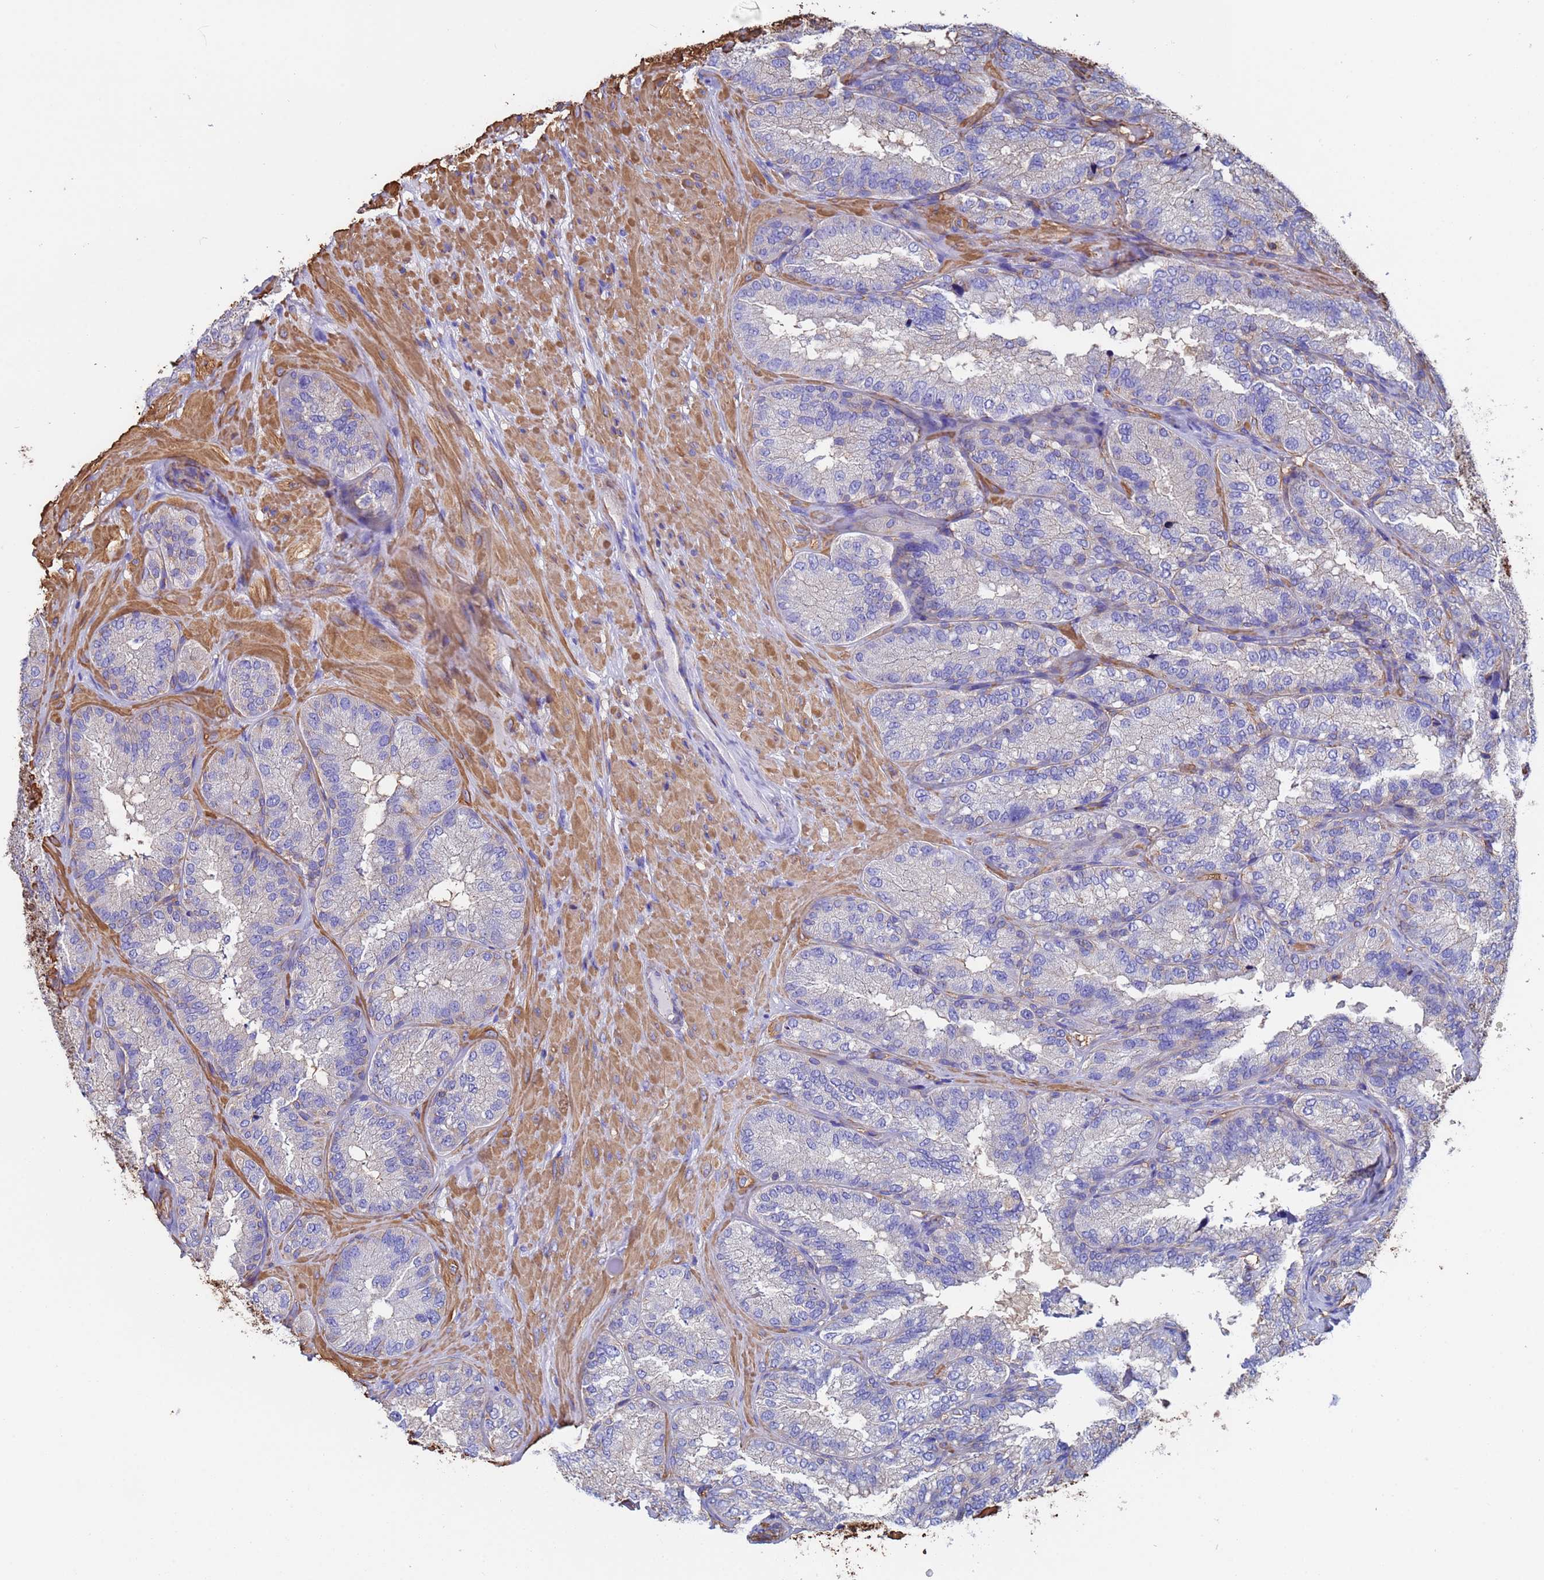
{"staining": {"intensity": "weak", "quantity": "<25%", "location": "cytoplasmic/membranous"}, "tissue": "seminal vesicle", "cell_type": "Glandular cells", "image_type": "normal", "snomed": [{"axis": "morphology", "description": "Normal tissue, NOS"}, {"axis": "topography", "description": "Seminal veicle"}], "caption": "Unremarkable seminal vesicle was stained to show a protein in brown. There is no significant staining in glandular cells. (DAB (3,3'-diaminobenzidine) immunohistochemistry, high magnification).", "gene": "MYL12A", "patient": {"sex": "male", "age": 58}}